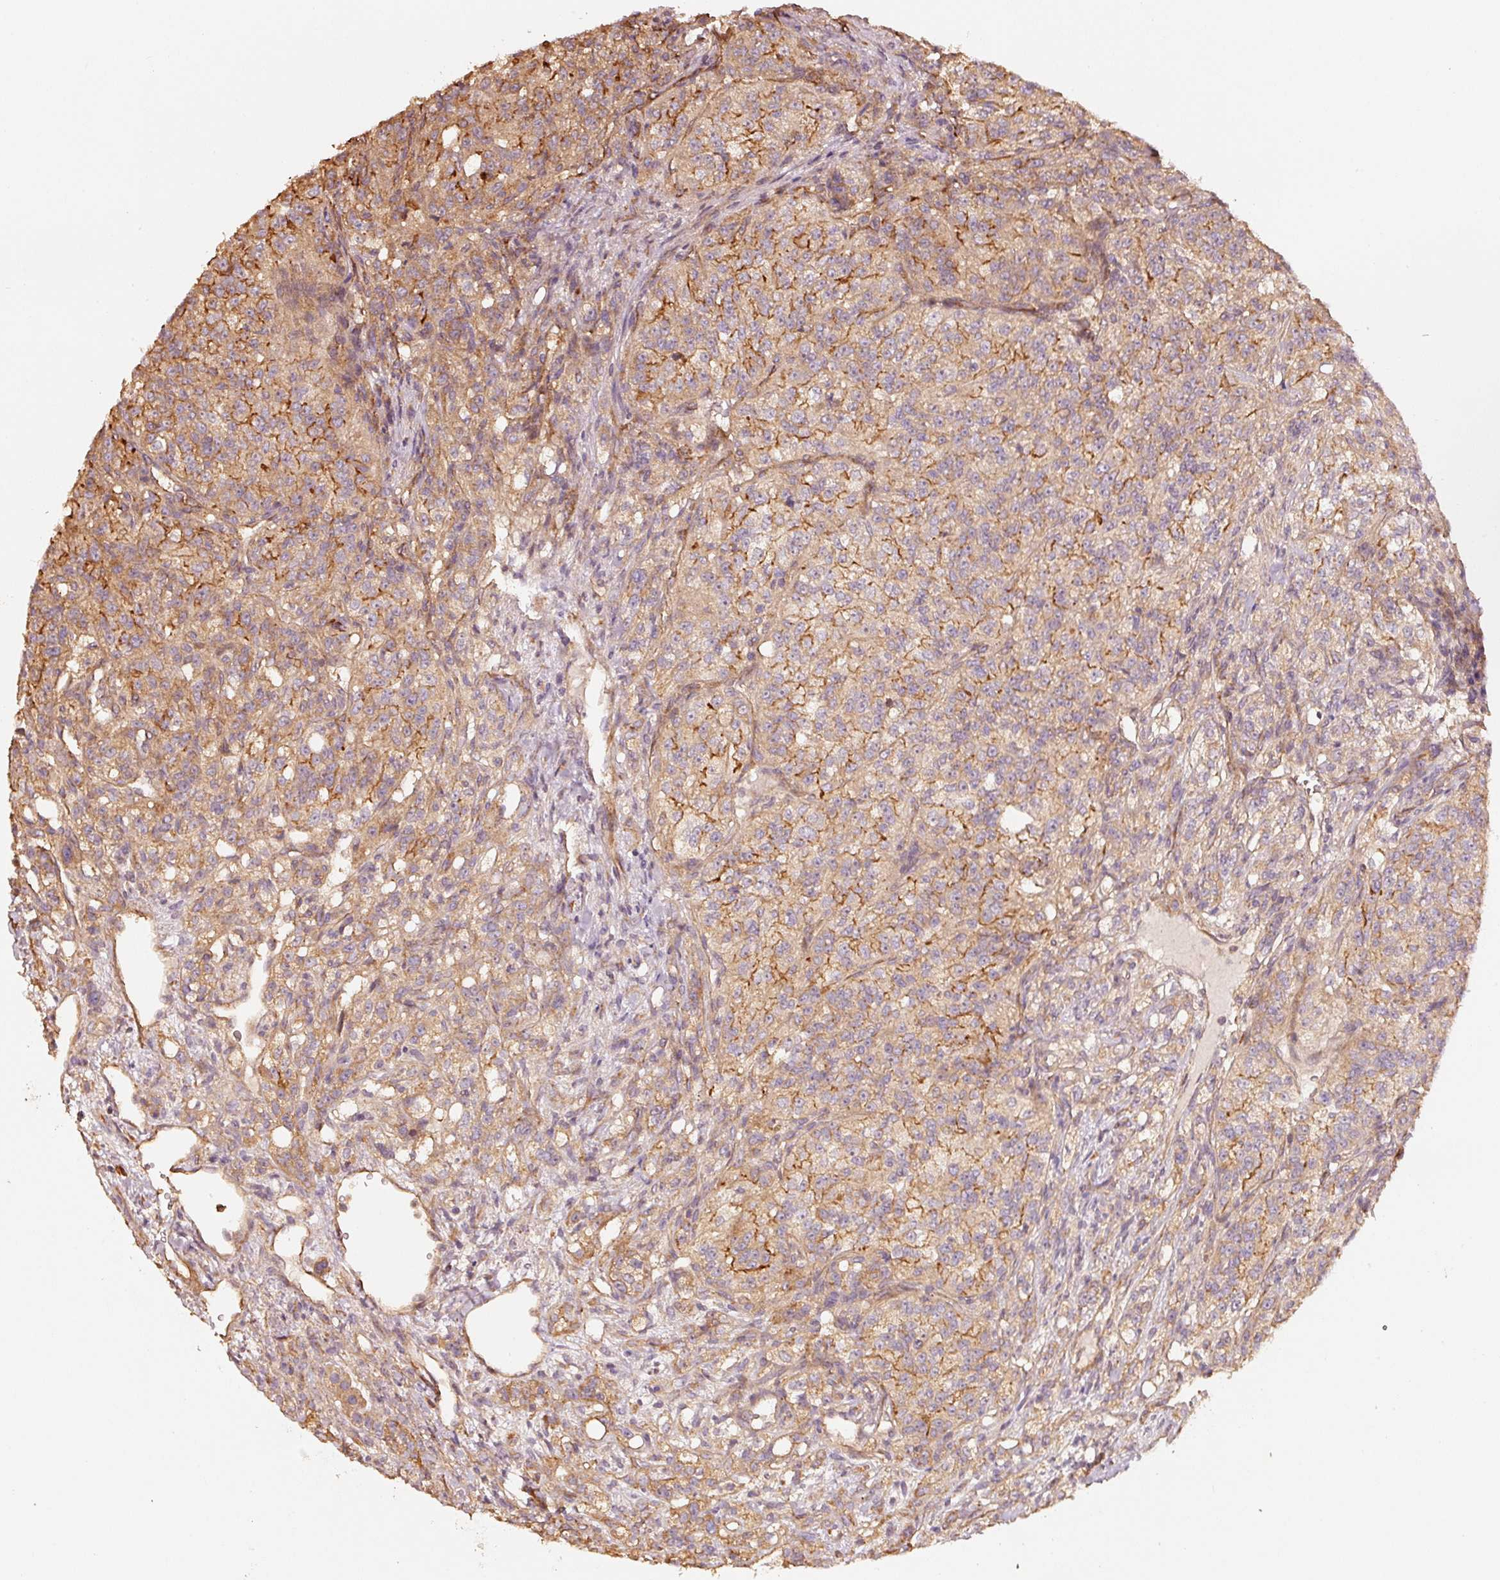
{"staining": {"intensity": "moderate", "quantity": ">75%", "location": "cytoplasmic/membranous"}, "tissue": "renal cancer", "cell_type": "Tumor cells", "image_type": "cancer", "snomed": [{"axis": "morphology", "description": "Adenocarcinoma, NOS"}, {"axis": "topography", "description": "Kidney"}], "caption": "Renal adenocarcinoma was stained to show a protein in brown. There is medium levels of moderate cytoplasmic/membranous staining in approximately >75% of tumor cells.", "gene": "CEP95", "patient": {"sex": "female", "age": 63}}